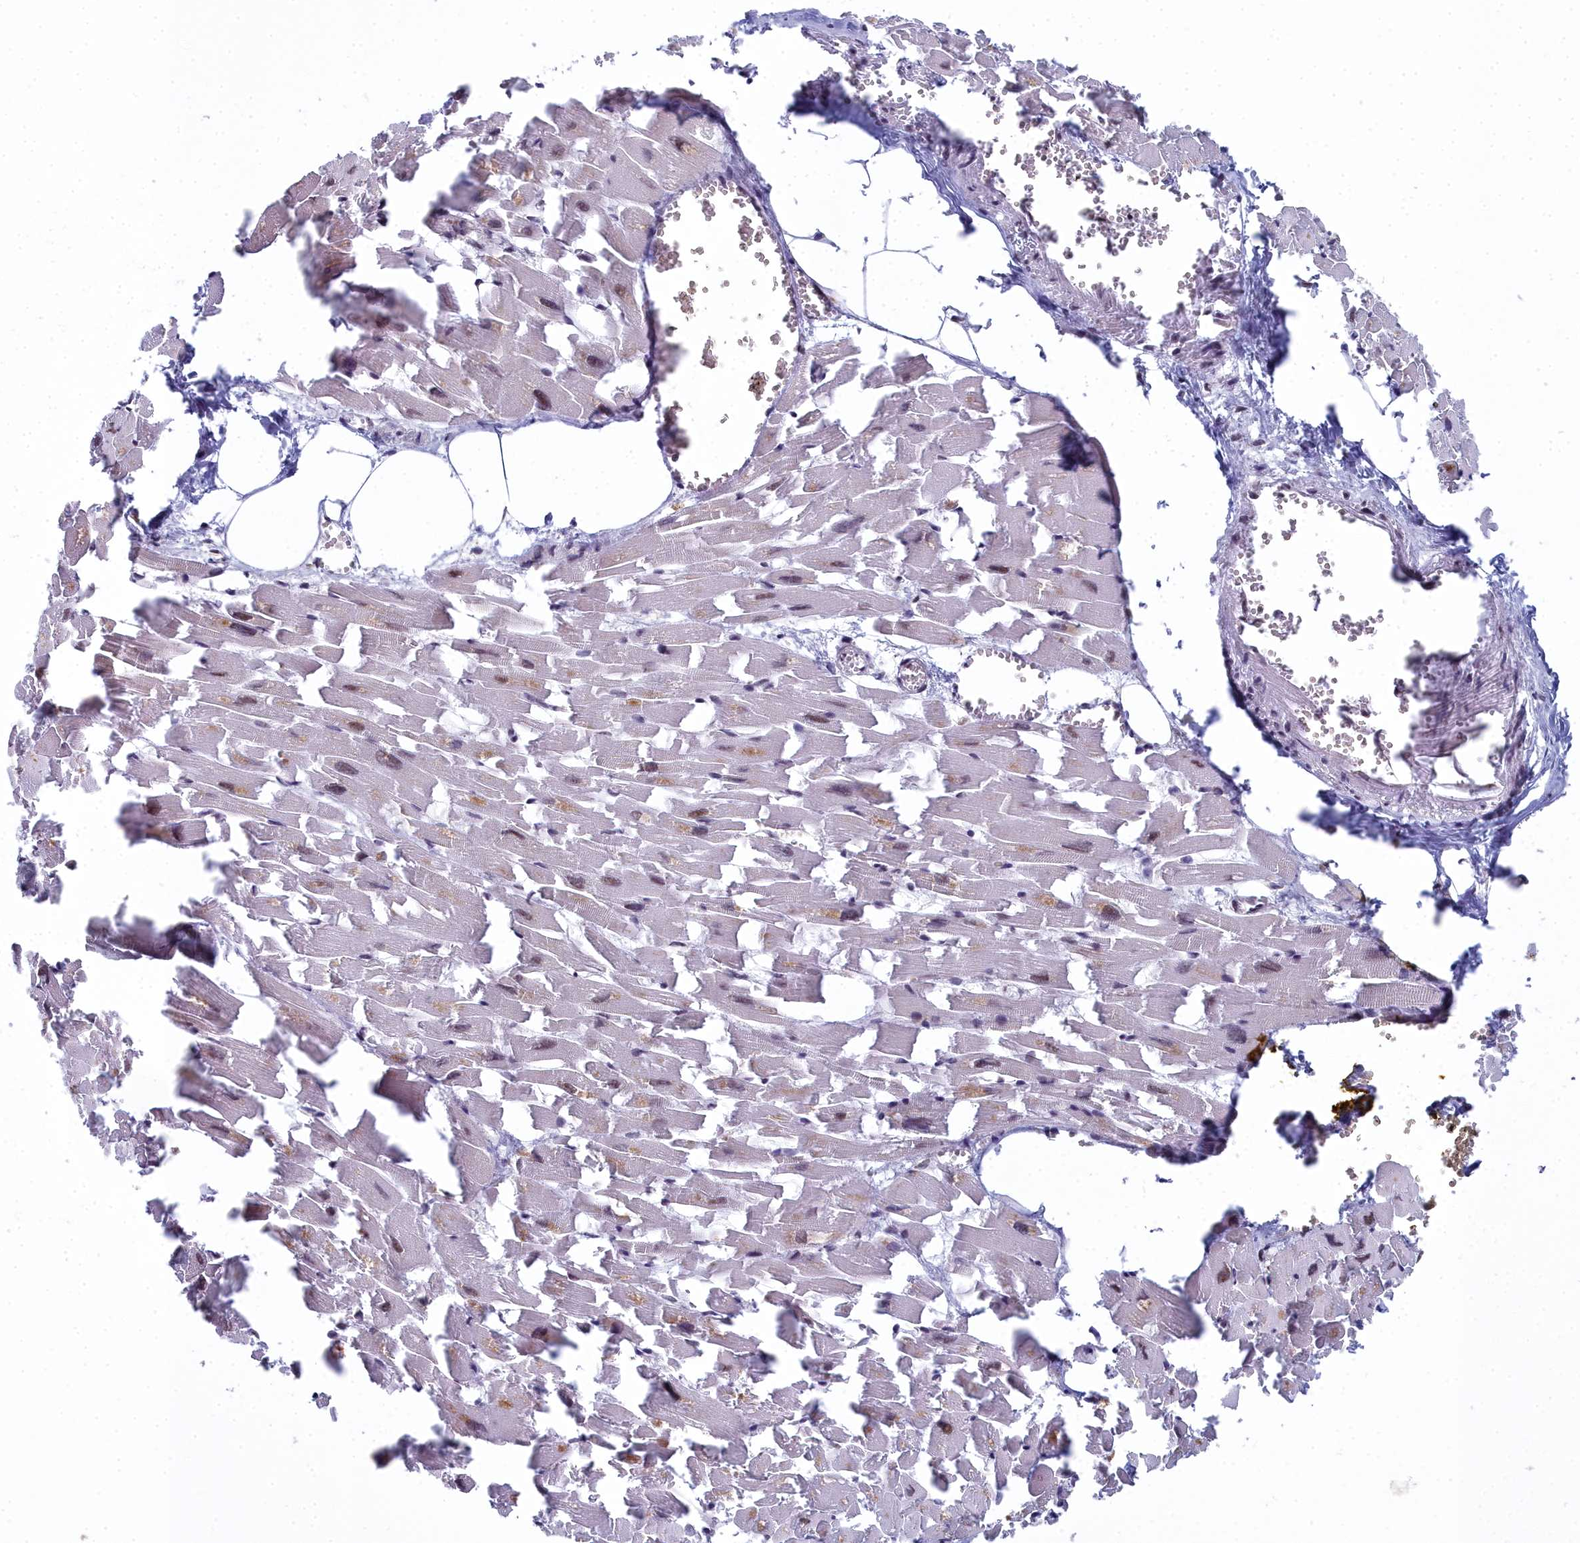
{"staining": {"intensity": "strong", "quantity": "25%-75%", "location": "nuclear"}, "tissue": "heart muscle", "cell_type": "Cardiomyocytes", "image_type": "normal", "snomed": [{"axis": "morphology", "description": "Normal tissue, NOS"}, {"axis": "topography", "description": "Heart"}], "caption": "Heart muscle stained with a brown dye displays strong nuclear positive expression in approximately 25%-75% of cardiomyocytes.", "gene": "SF3B3", "patient": {"sex": "female", "age": 64}}